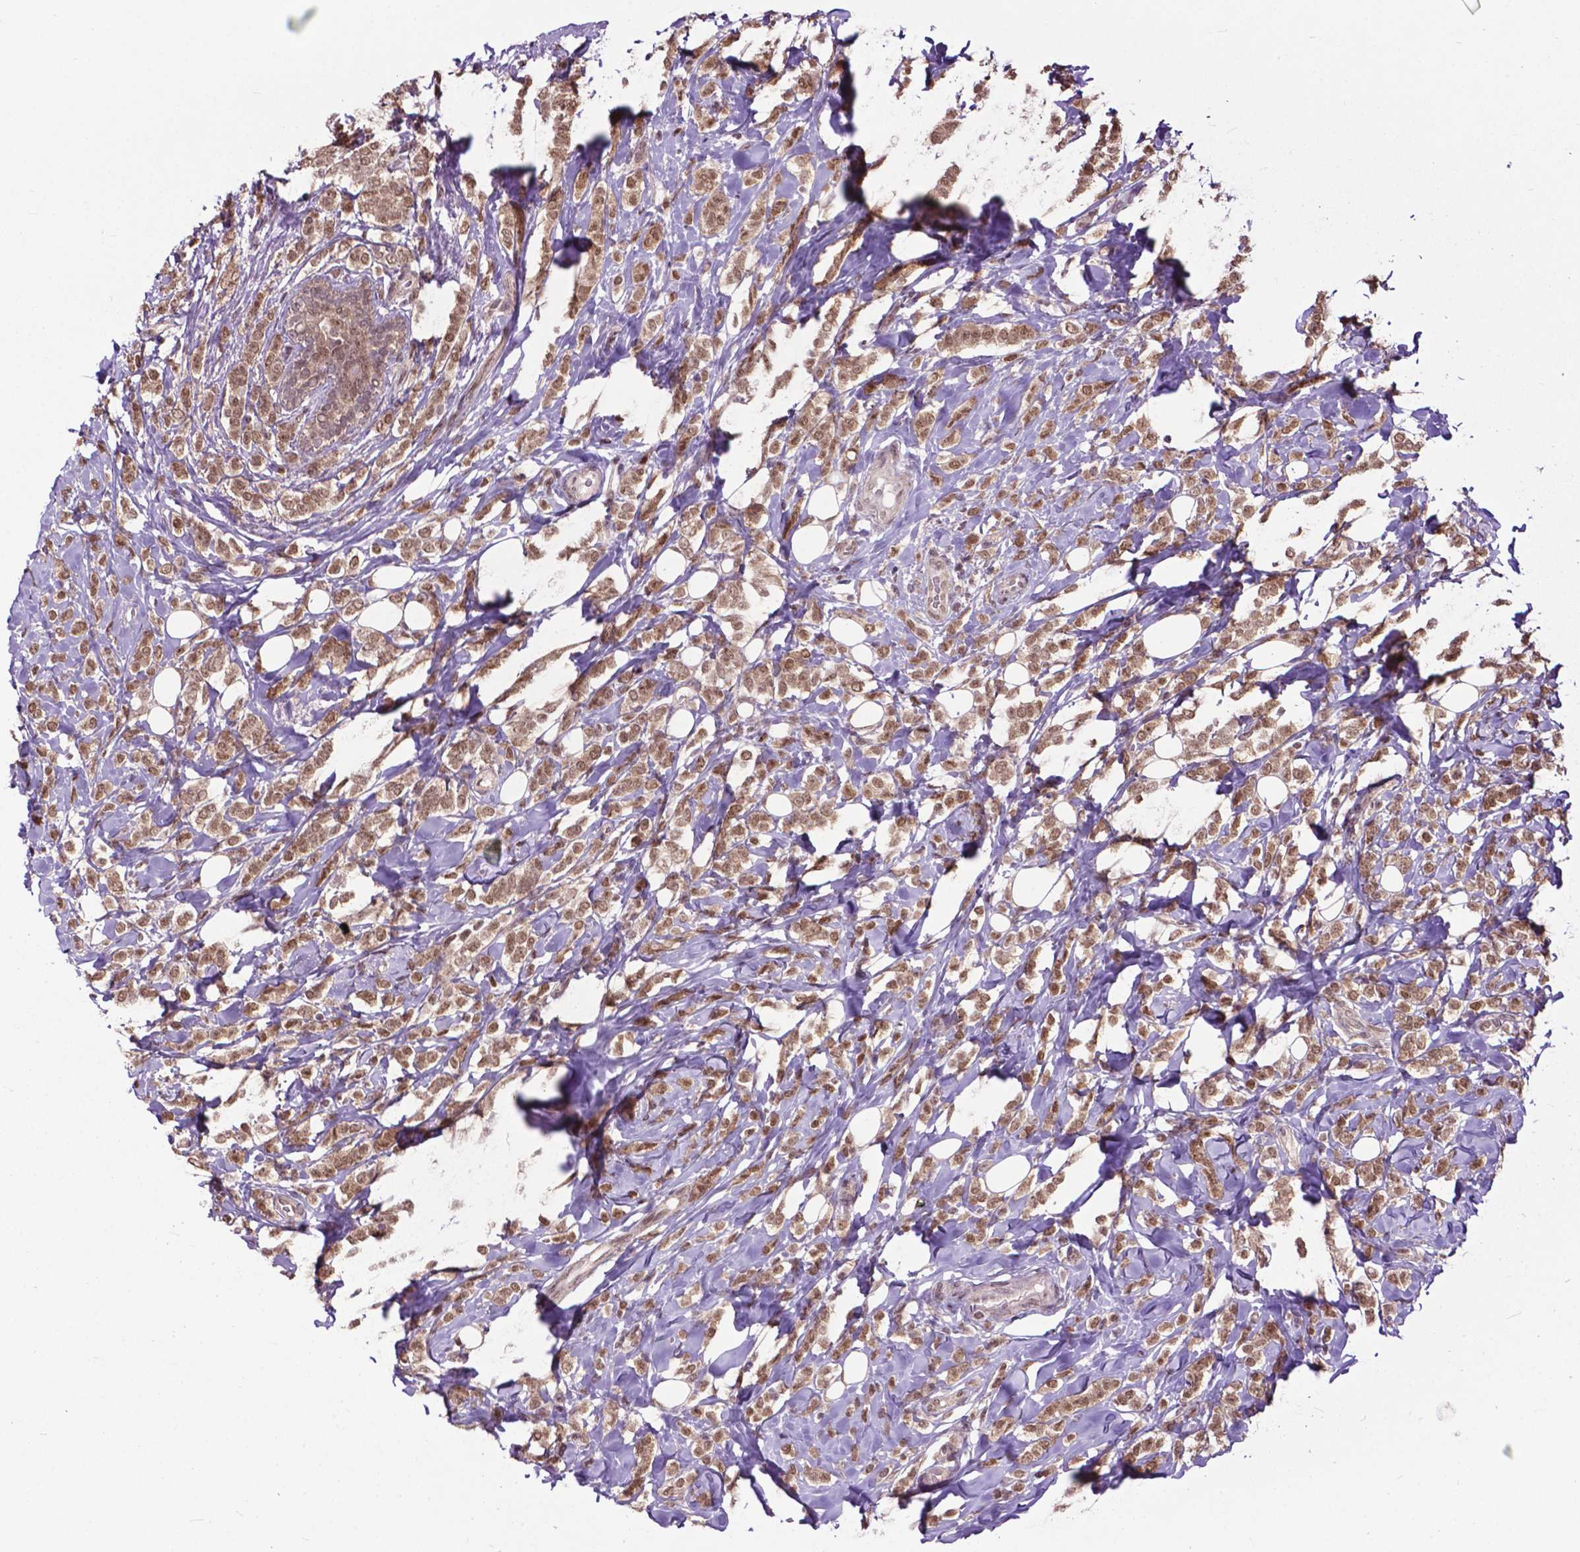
{"staining": {"intensity": "moderate", "quantity": ">75%", "location": "cytoplasmic/membranous,nuclear"}, "tissue": "breast cancer", "cell_type": "Tumor cells", "image_type": "cancer", "snomed": [{"axis": "morphology", "description": "Lobular carcinoma"}, {"axis": "topography", "description": "Breast"}], "caption": "A photomicrograph of human breast cancer (lobular carcinoma) stained for a protein reveals moderate cytoplasmic/membranous and nuclear brown staining in tumor cells.", "gene": "FAF1", "patient": {"sex": "female", "age": 49}}